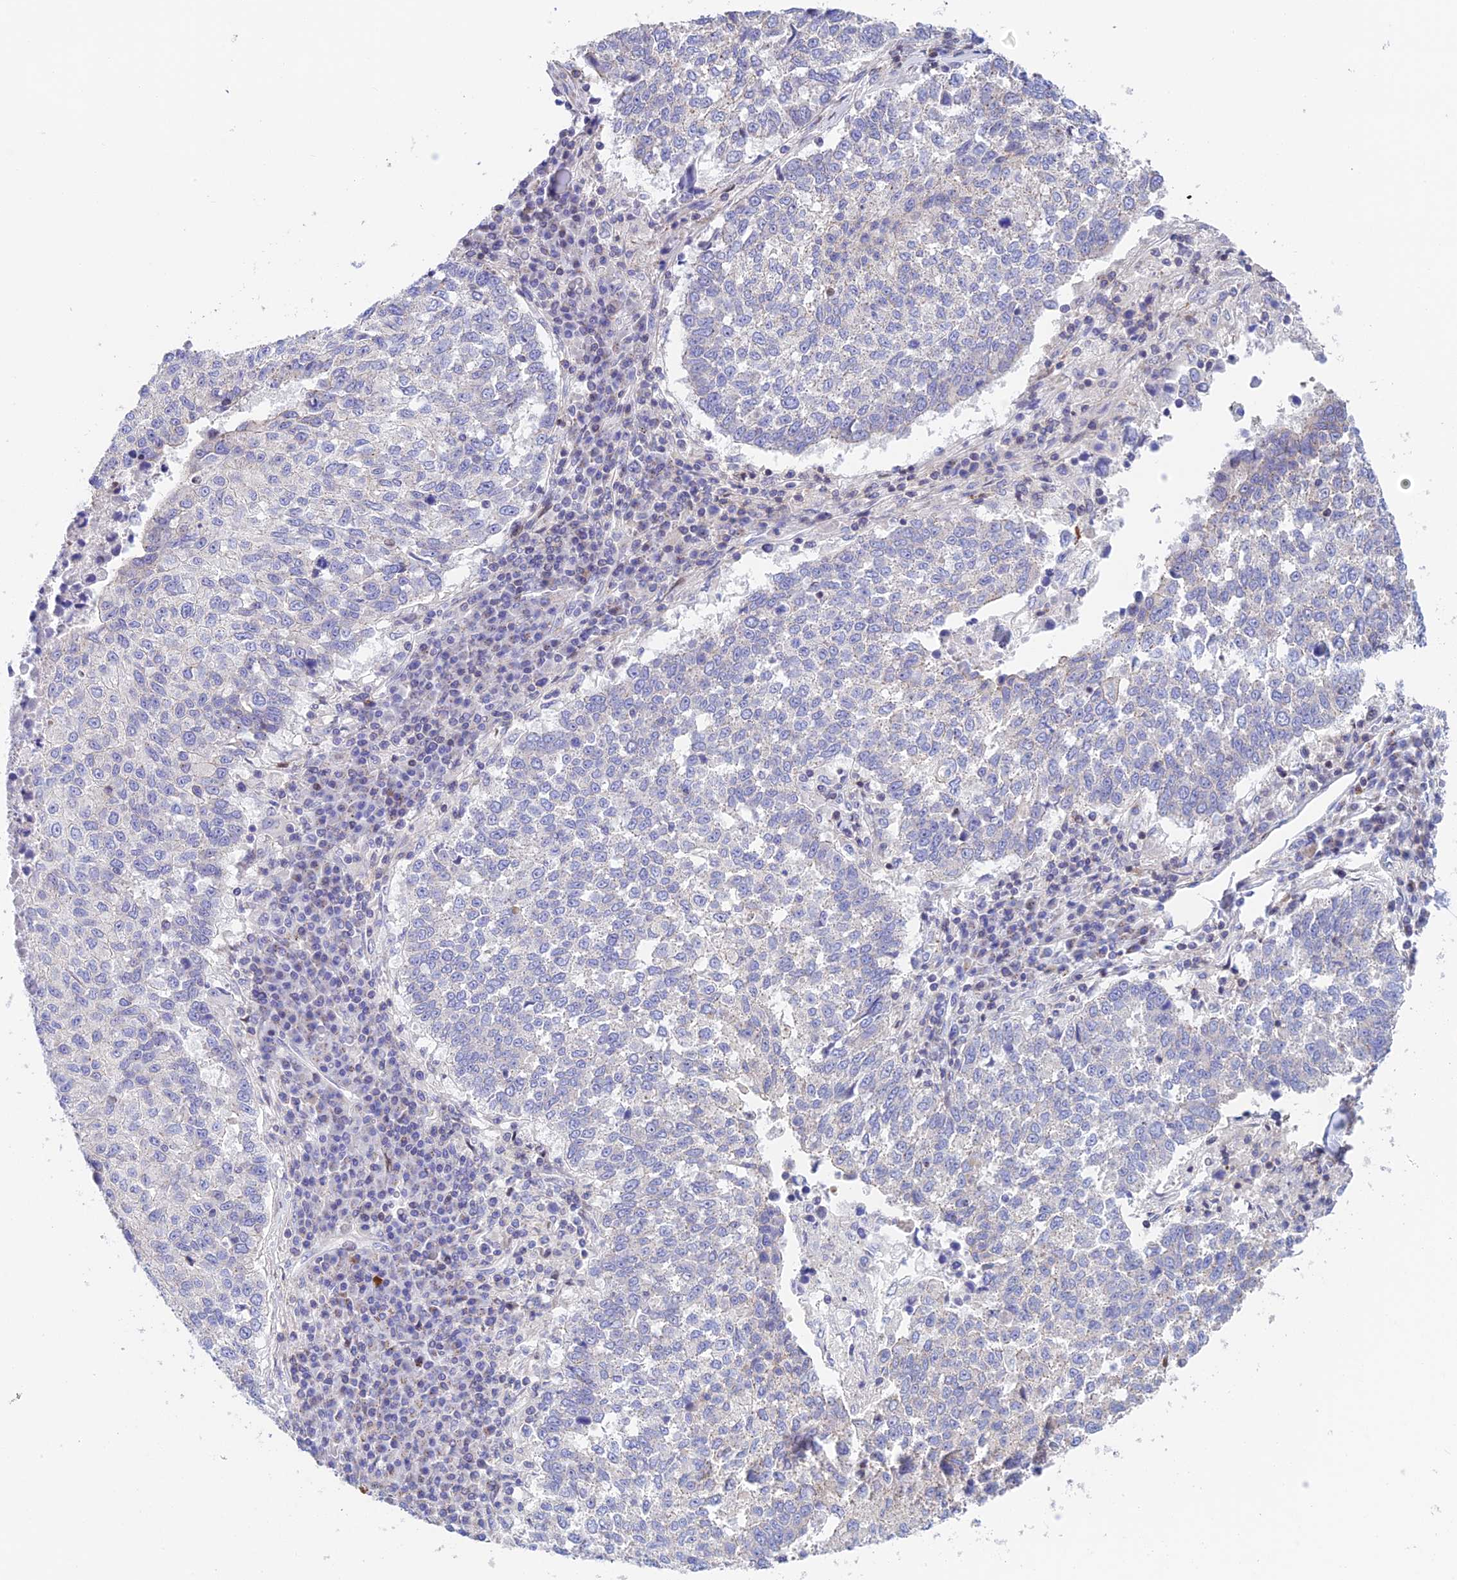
{"staining": {"intensity": "negative", "quantity": "none", "location": "none"}, "tissue": "lung cancer", "cell_type": "Tumor cells", "image_type": "cancer", "snomed": [{"axis": "morphology", "description": "Squamous cell carcinoma, NOS"}, {"axis": "topography", "description": "Lung"}], "caption": "Lung cancer was stained to show a protein in brown. There is no significant expression in tumor cells.", "gene": "PRIM1", "patient": {"sex": "male", "age": 73}}